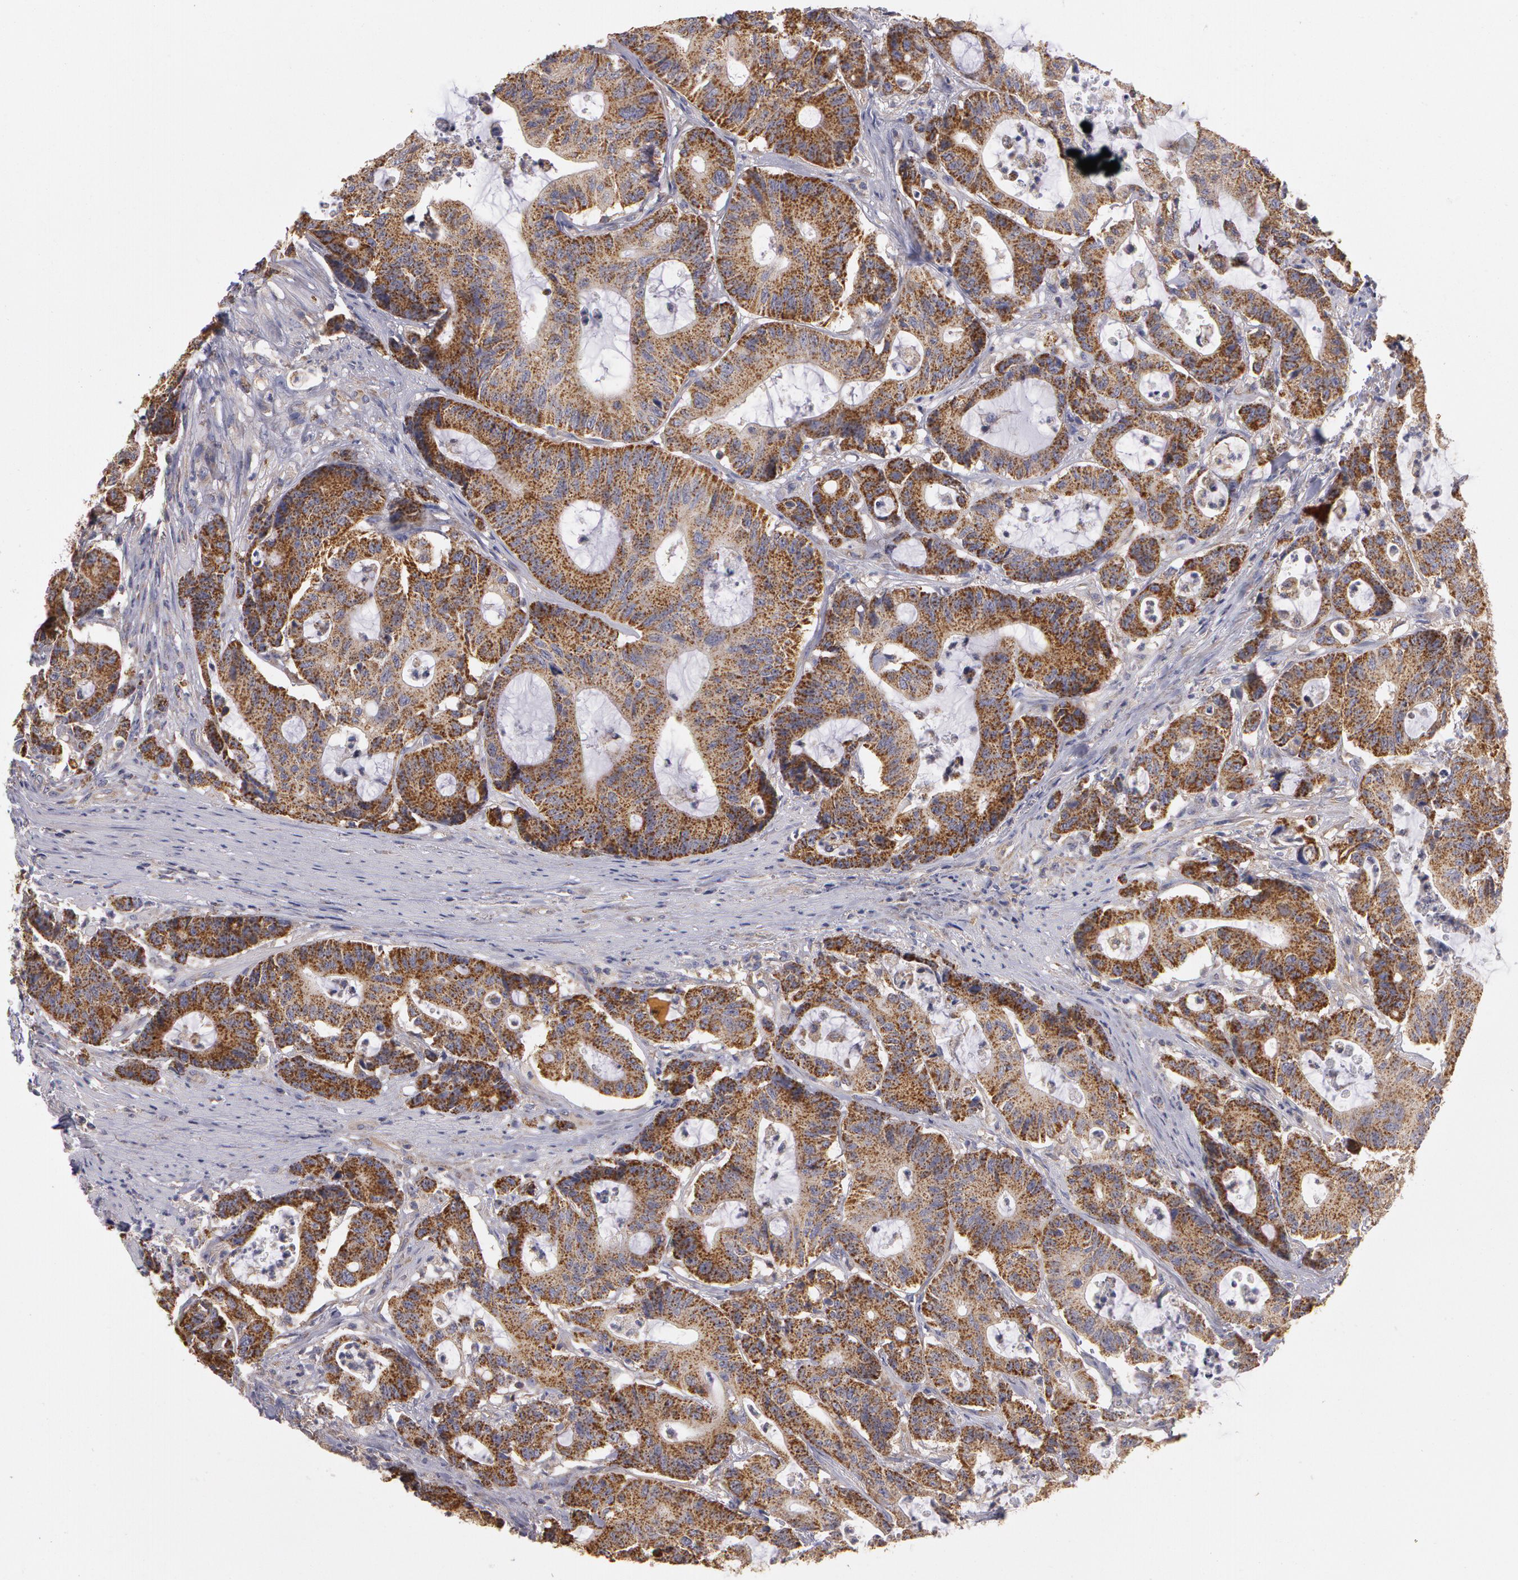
{"staining": {"intensity": "moderate", "quantity": ">75%", "location": "cytoplasmic/membranous"}, "tissue": "colorectal cancer", "cell_type": "Tumor cells", "image_type": "cancer", "snomed": [{"axis": "morphology", "description": "Adenocarcinoma, NOS"}, {"axis": "topography", "description": "Colon"}], "caption": "IHC staining of colorectal adenocarcinoma, which shows medium levels of moderate cytoplasmic/membranous positivity in approximately >75% of tumor cells indicating moderate cytoplasmic/membranous protein staining. The staining was performed using DAB (3,3'-diaminobenzidine) (brown) for protein detection and nuclei were counterstained in hematoxylin (blue).", "gene": "NEK9", "patient": {"sex": "female", "age": 84}}